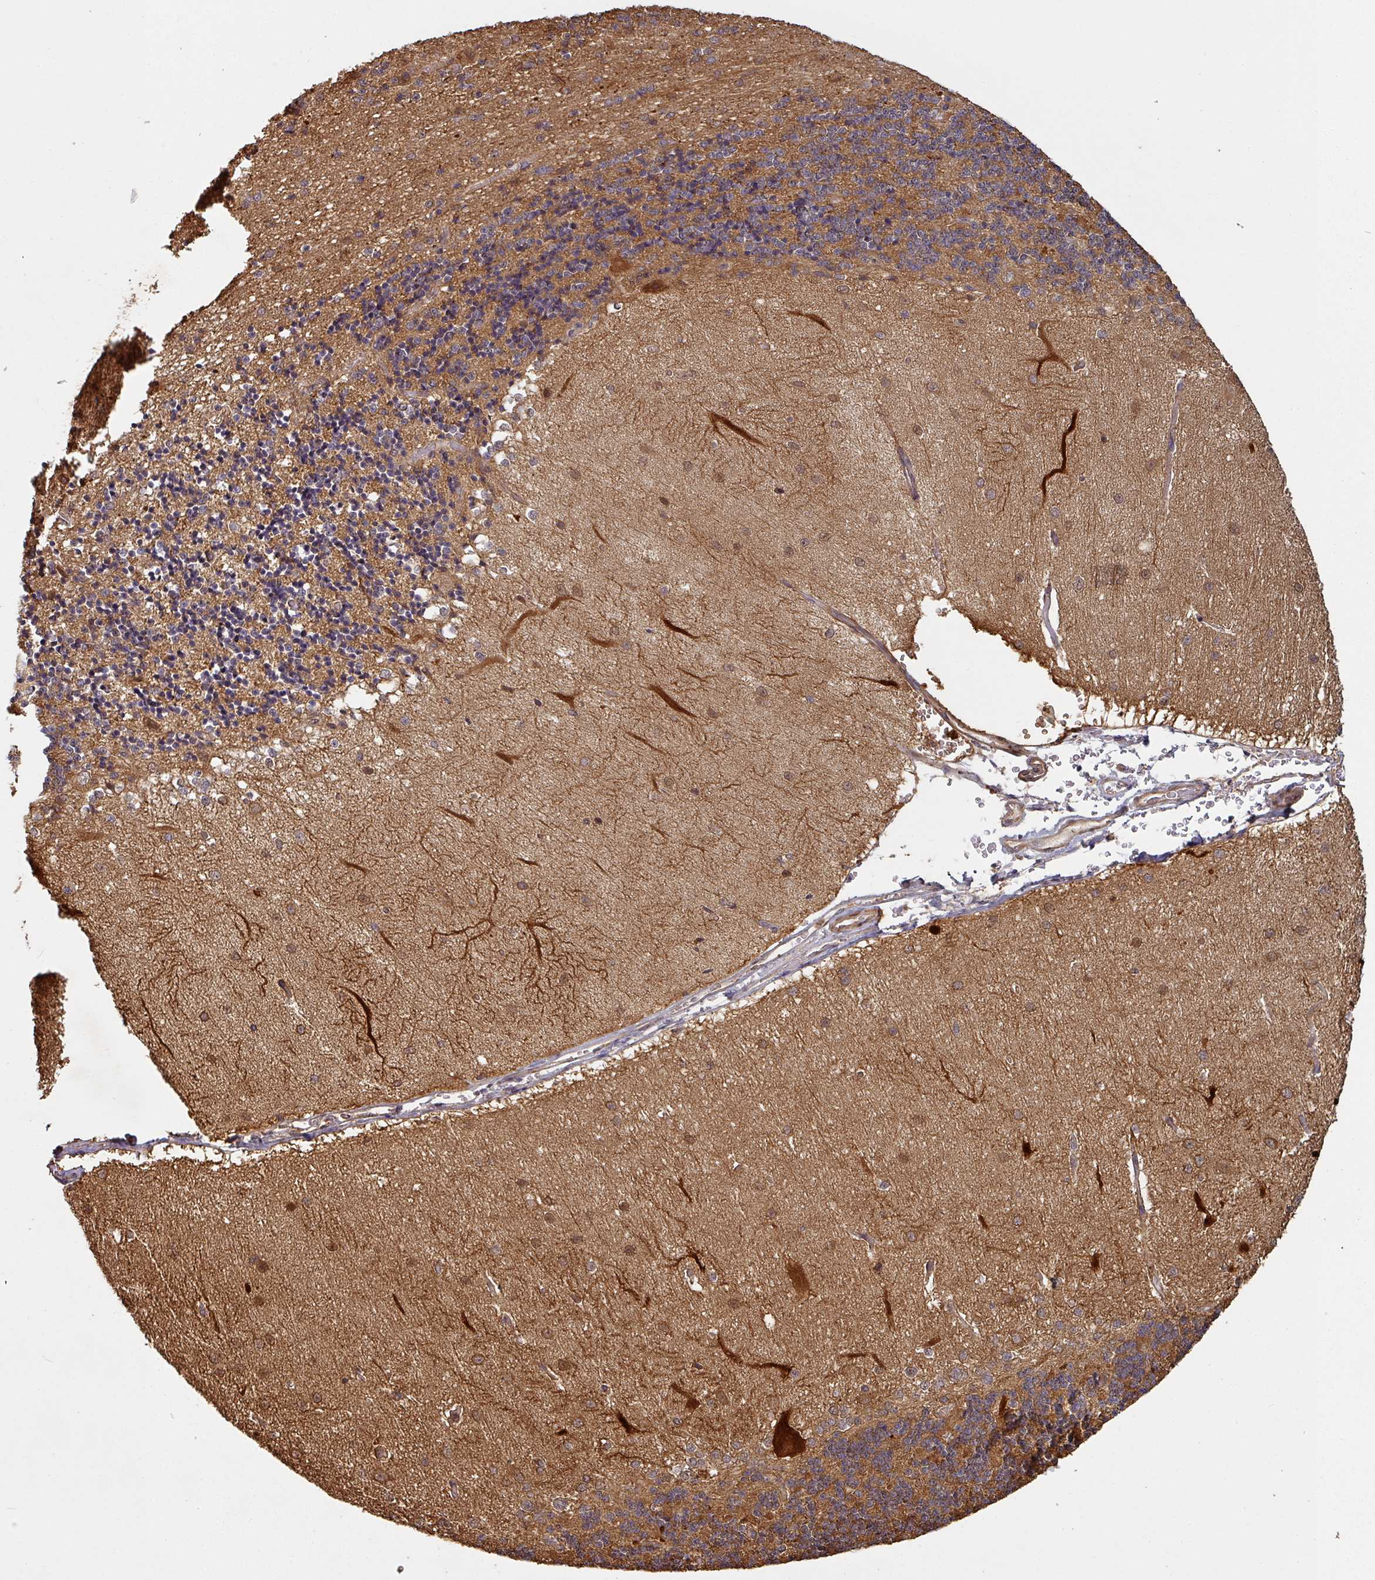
{"staining": {"intensity": "moderate", "quantity": ">75%", "location": "cytoplasmic/membranous"}, "tissue": "cerebellum", "cell_type": "Cells in granular layer", "image_type": "normal", "snomed": [{"axis": "morphology", "description": "Normal tissue, NOS"}, {"axis": "topography", "description": "Cerebellum"}], "caption": "Brown immunohistochemical staining in normal cerebellum shows moderate cytoplasmic/membranous staining in about >75% of cells in granular layer. Using DAB (brown) and hematoxylin (blue) stains, captured at high magnification using brightfield microscopy.", "gene": "ZNF322", "patient": {"sex": "female", "age": 29}}